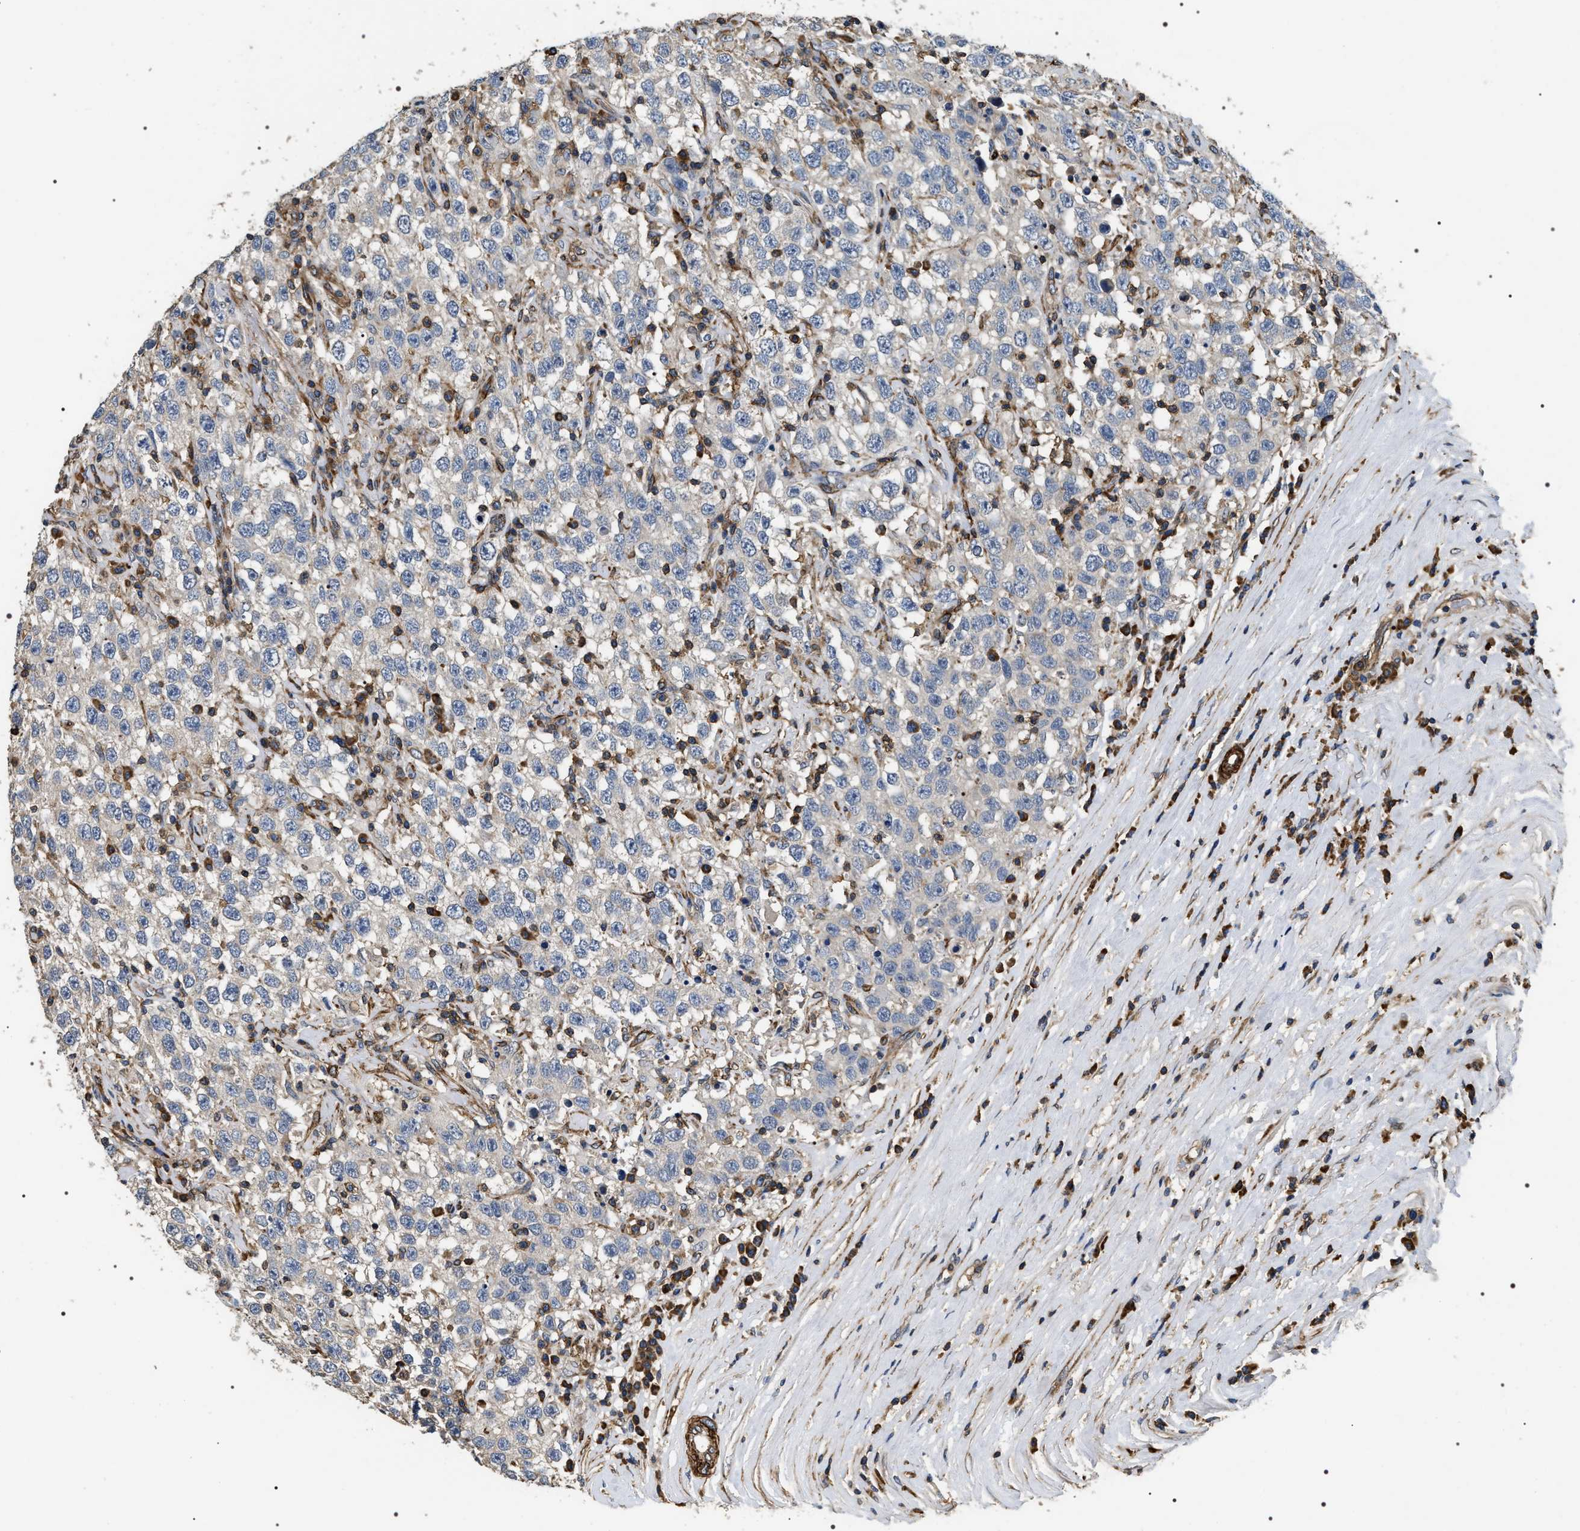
{"staining": {"intensity": "negative", "quantity": "none", "location": "none"}, "tissue": "testis cancer", "cell_type": "Tumor cells", "image_type": "cancer", "snomed": [{"axis": "morphology", "description": "Seminoma, NOS"}, {"axis": "topography", "description": "Testis"}], "caption": "This is a image of immunohistochemistry (IHC) staining of testis cancer, which shows no expression in tumor cells.", "gene": "ZC3HAV1L", "patient": {"sex": "male", "age": 41}}